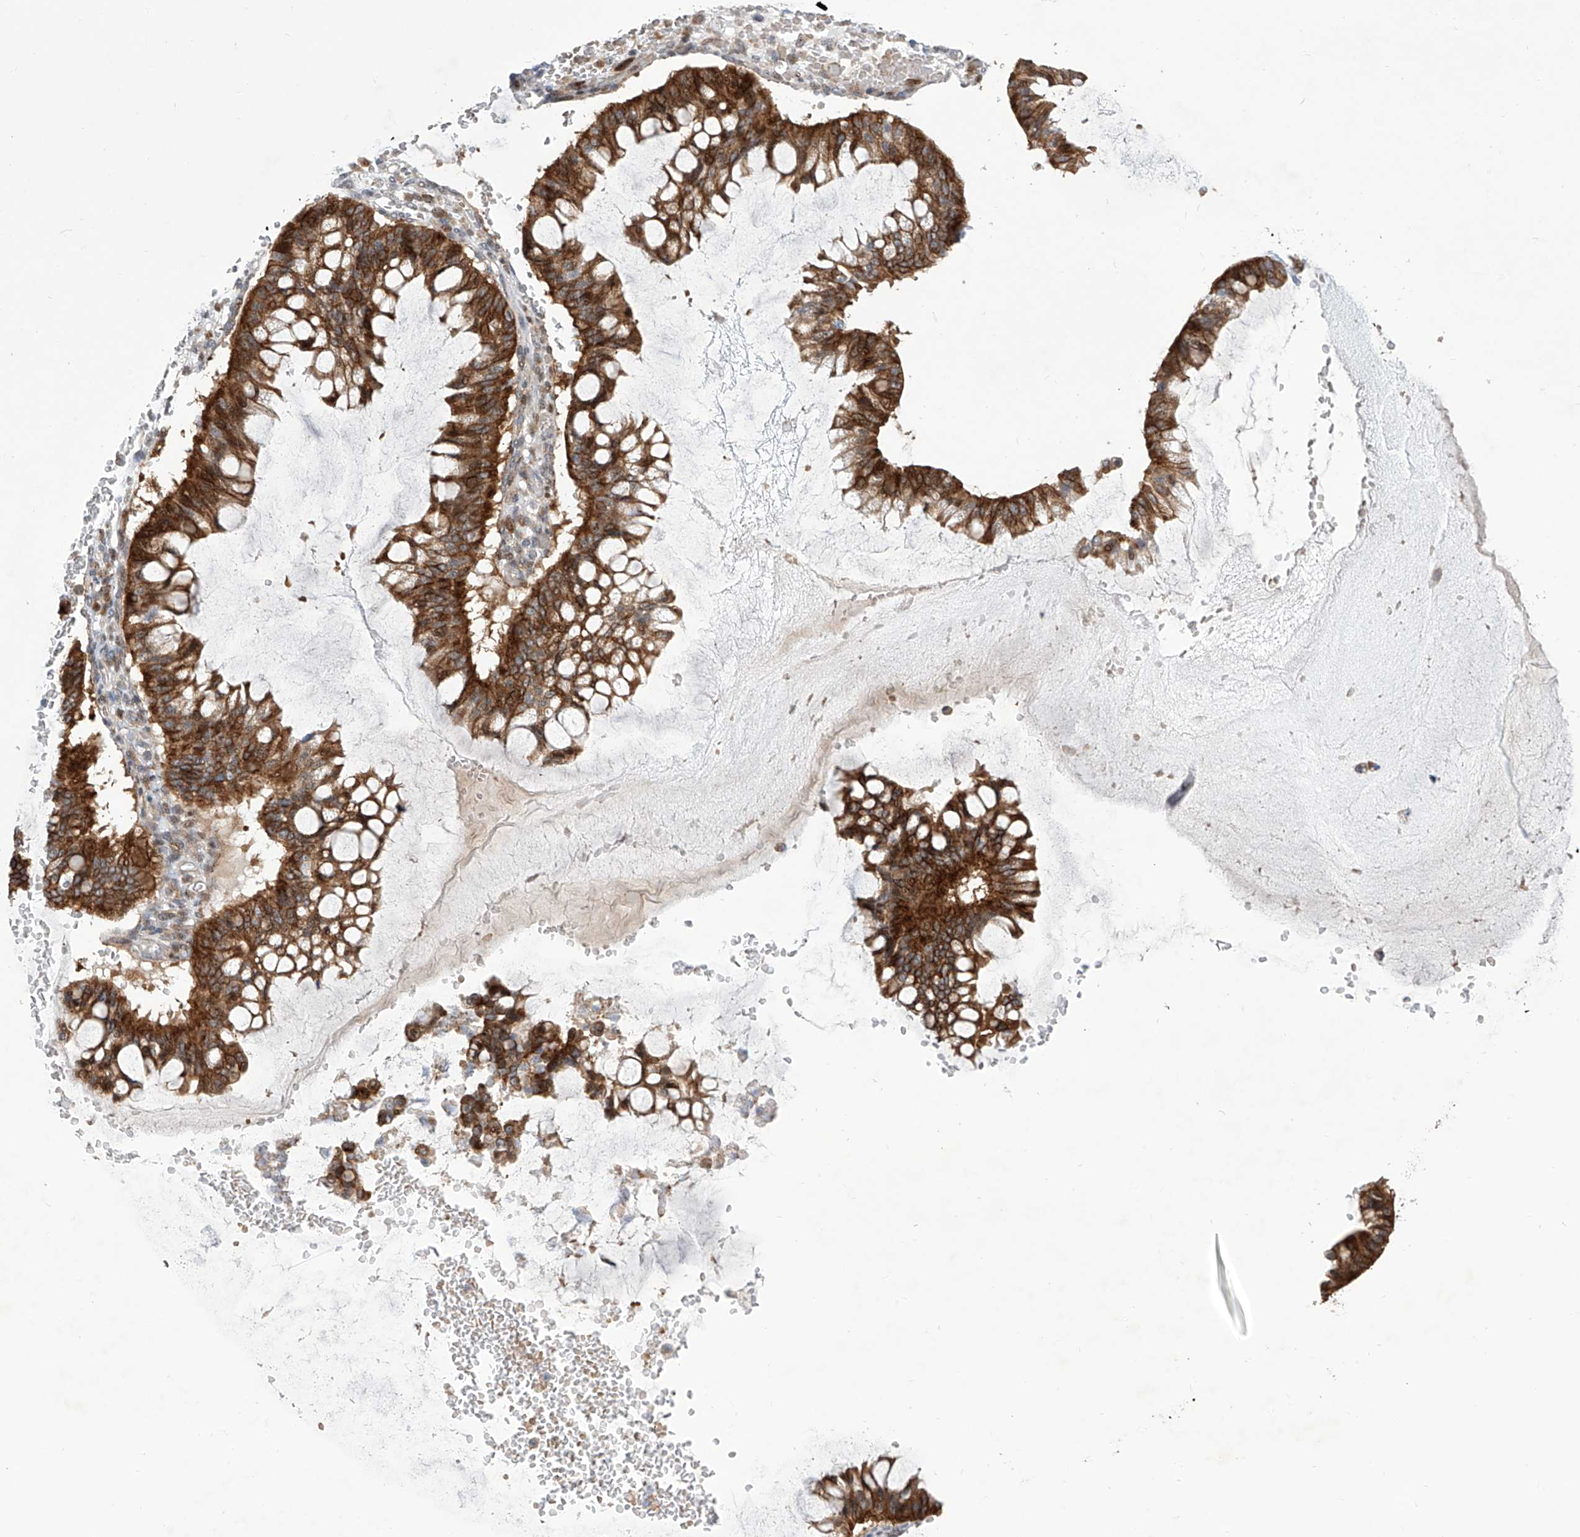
{"staining": {"intensity": "strong", "quantity": ">75%", "location": "cytoplasmic/membranous"}, "tissue": "ovarian cancer", "cell_type": "Tumor cells", "image_type": "cancer", "snomed": [{"axis": "morphology", "description": "Cystadenocarcinoma, mucinous, NOS"}, {"axis": "topography", "description": "Ovary"}], "caption": "Ovarian cancer was stained to show a protein in brown. There is high levels of strong cytoplasmic/membranous expression in about >75% of tumor cells.", "gene": "LRRC1", "patient": {"sex": "female", "age": 73}}